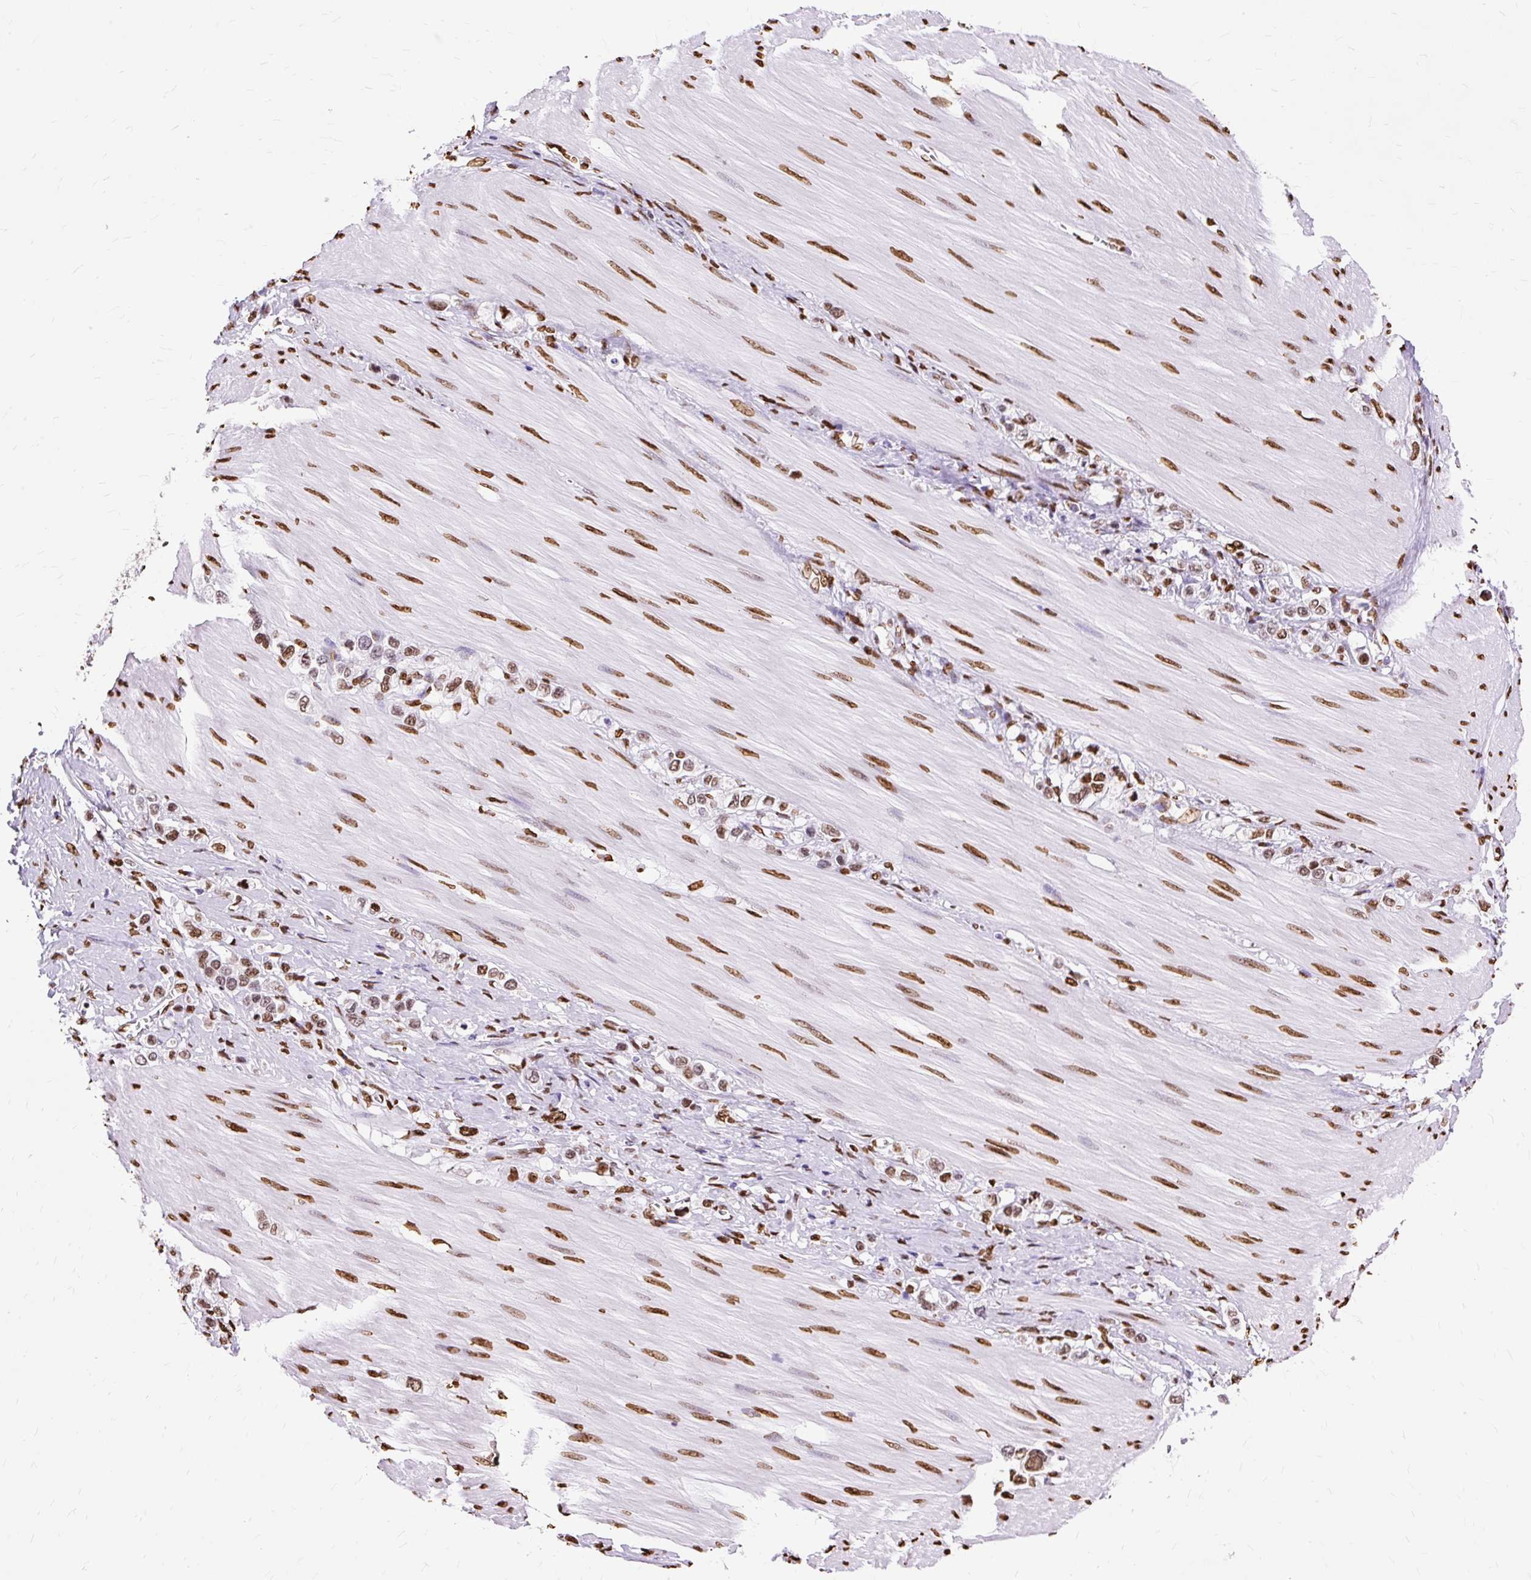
{"staining": {"intensity": "moderate", "quantity": ">75%", "location": "nuclear"}, "tissue": "stomach cancer", "cell_type": "Tumor cells", "image_type": "cancer", "snomed": [{"axis": "morphology", "description": "Adenocarcinoma, NOS"}, {"axis": "topography", "description": "Stomach"}], "caption": "Stomach cancer (adenocarcinoma) stained for a protein (brown) displays moderate nuclear positive positivity in about >75% of tumor cells.", "gene": "TMEM184C", "patient": {"sex": "female", "age": 65}}